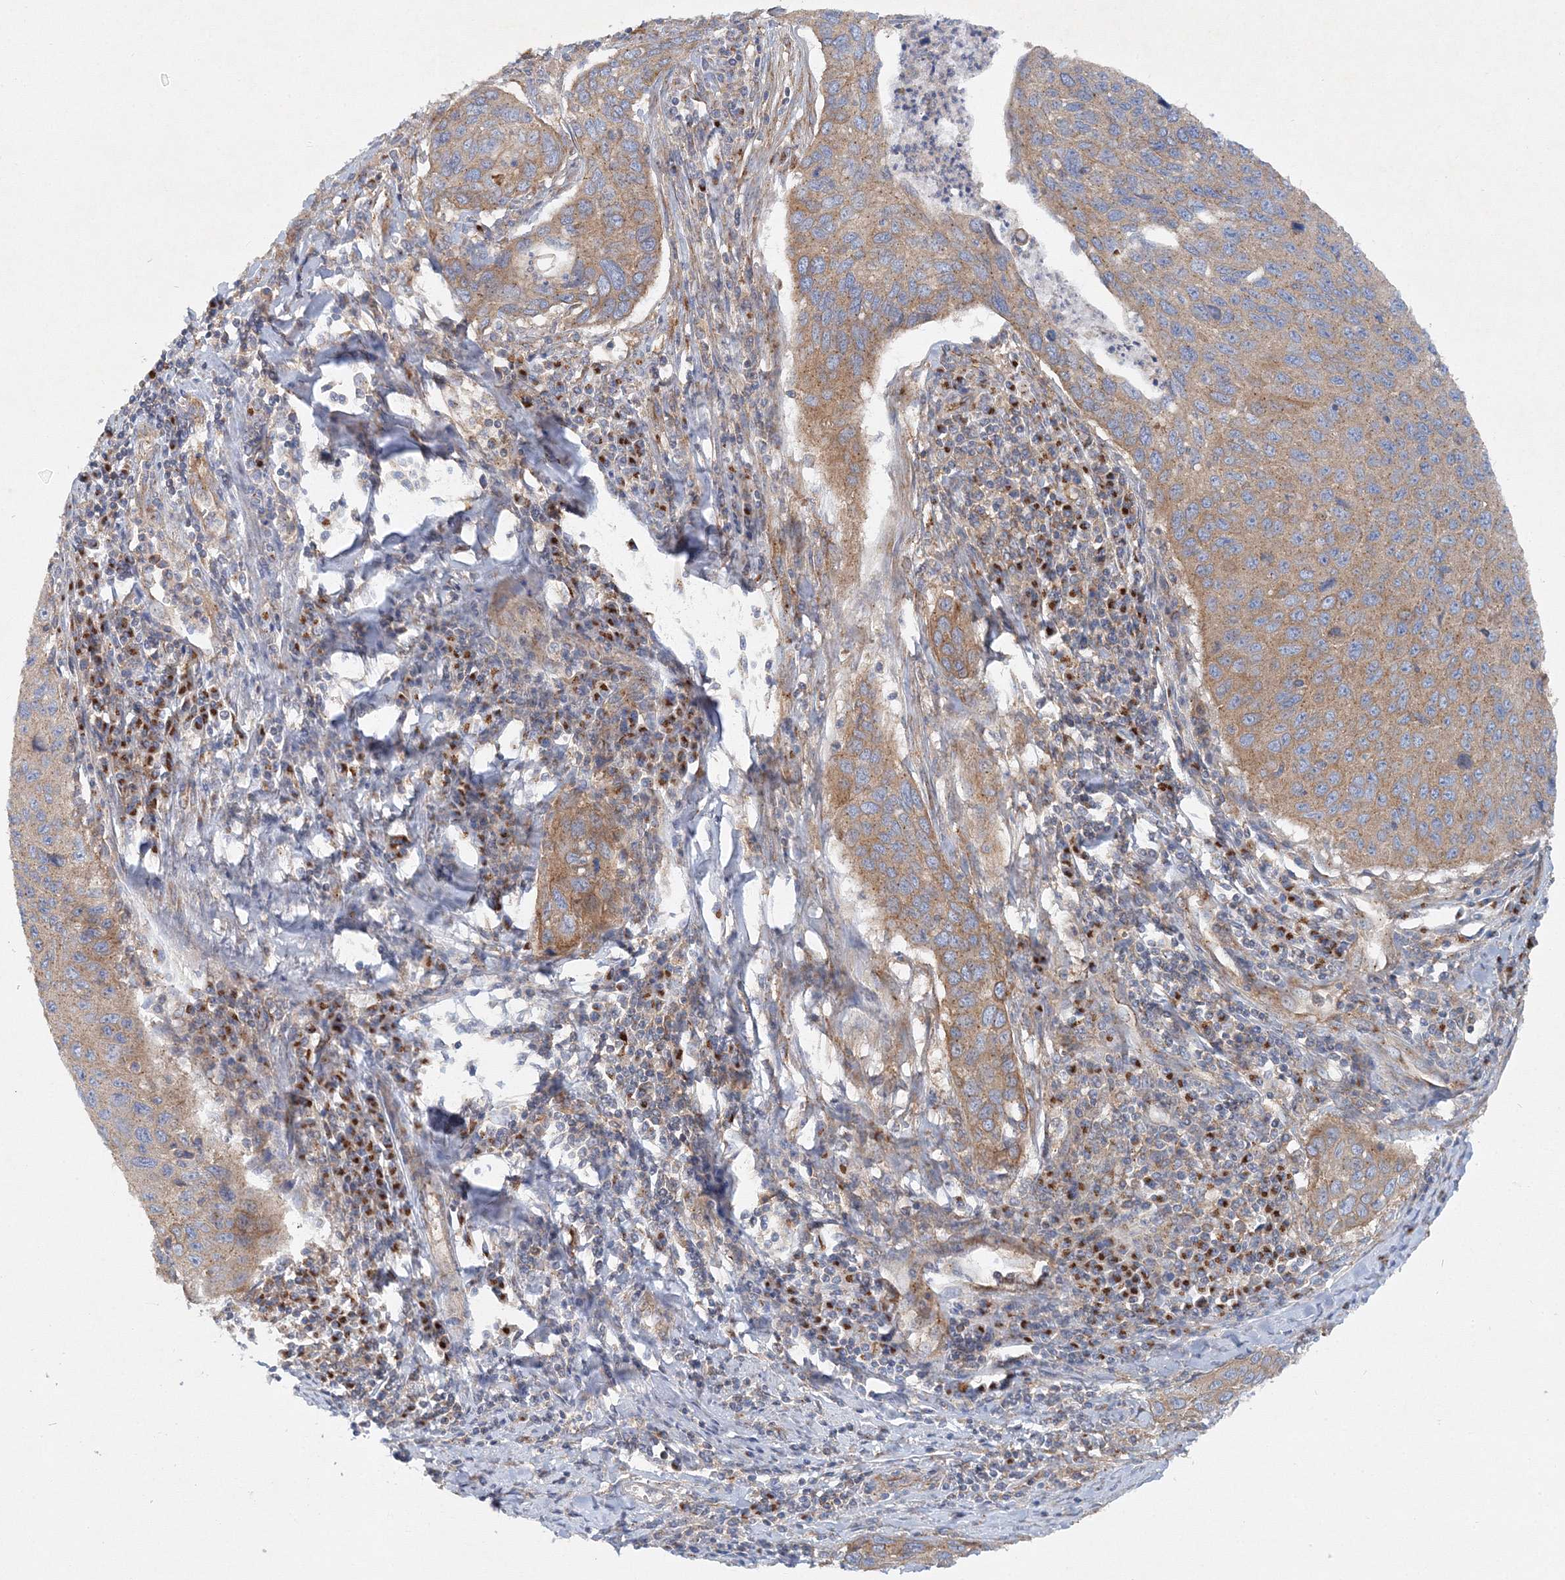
{"staining": {"intensity": "moderate", "quantity": ">75%", "location": "cytoplasmic/membranous"}, "tissue": "cervical cancer", "cell_type": "Tumor cells", "image_type": "cancer", "snomed": [{"axis": "morphology", "description": "Squamous cell carcinoma, NOS"}, {"axis": "topography", "description": "Cervix"}], "caption": "This image reveals IHC staining of cervical cancer, with medium moderate cytoplasmic/membranous expression in about >75% of tumor cells.", "gene": "SEC23IP", "patient": {"sex": "female", "age": 53}}